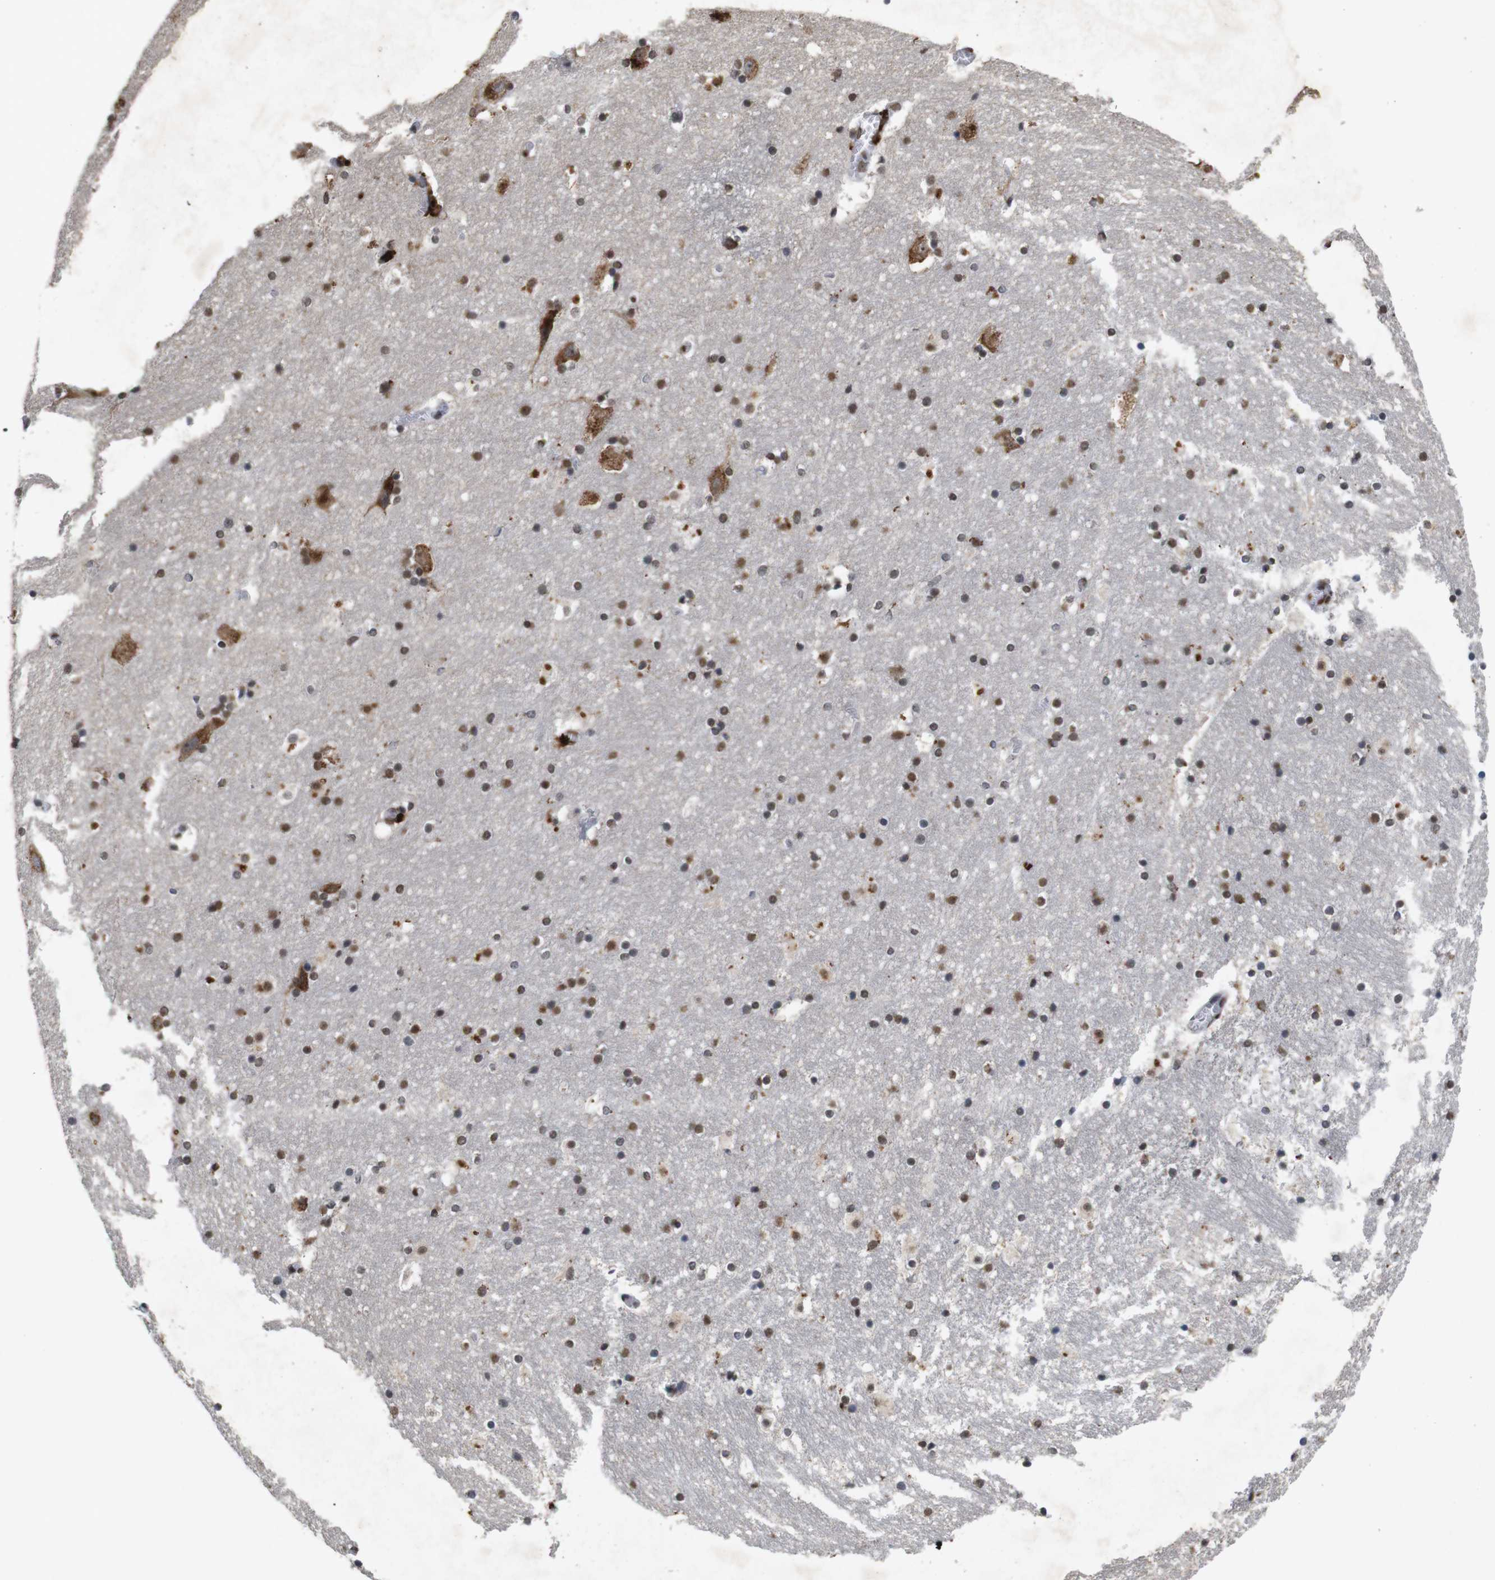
{"staining": {"intensity": "moderate", "quantity": ">75%", "location": "nuclear"}, "tissue": "hippocampus", "cell_type": "Glial cells", "image_type": "normal", "snomed": [{"axis": "morphology", "description": "Normal tissue, NOS"}, {"axis": "topography", "description": "Hippocampus"}], "caption": "Immunohistochemistry (IHC) (DAB (3,3'-diaminobenzidine)) staining of normal hippocampus displays moderate nuclear protein staining in about >75% of glial cells.", "gene": "MAGEH1", "patient": {"sex": "male", "age": 45}}